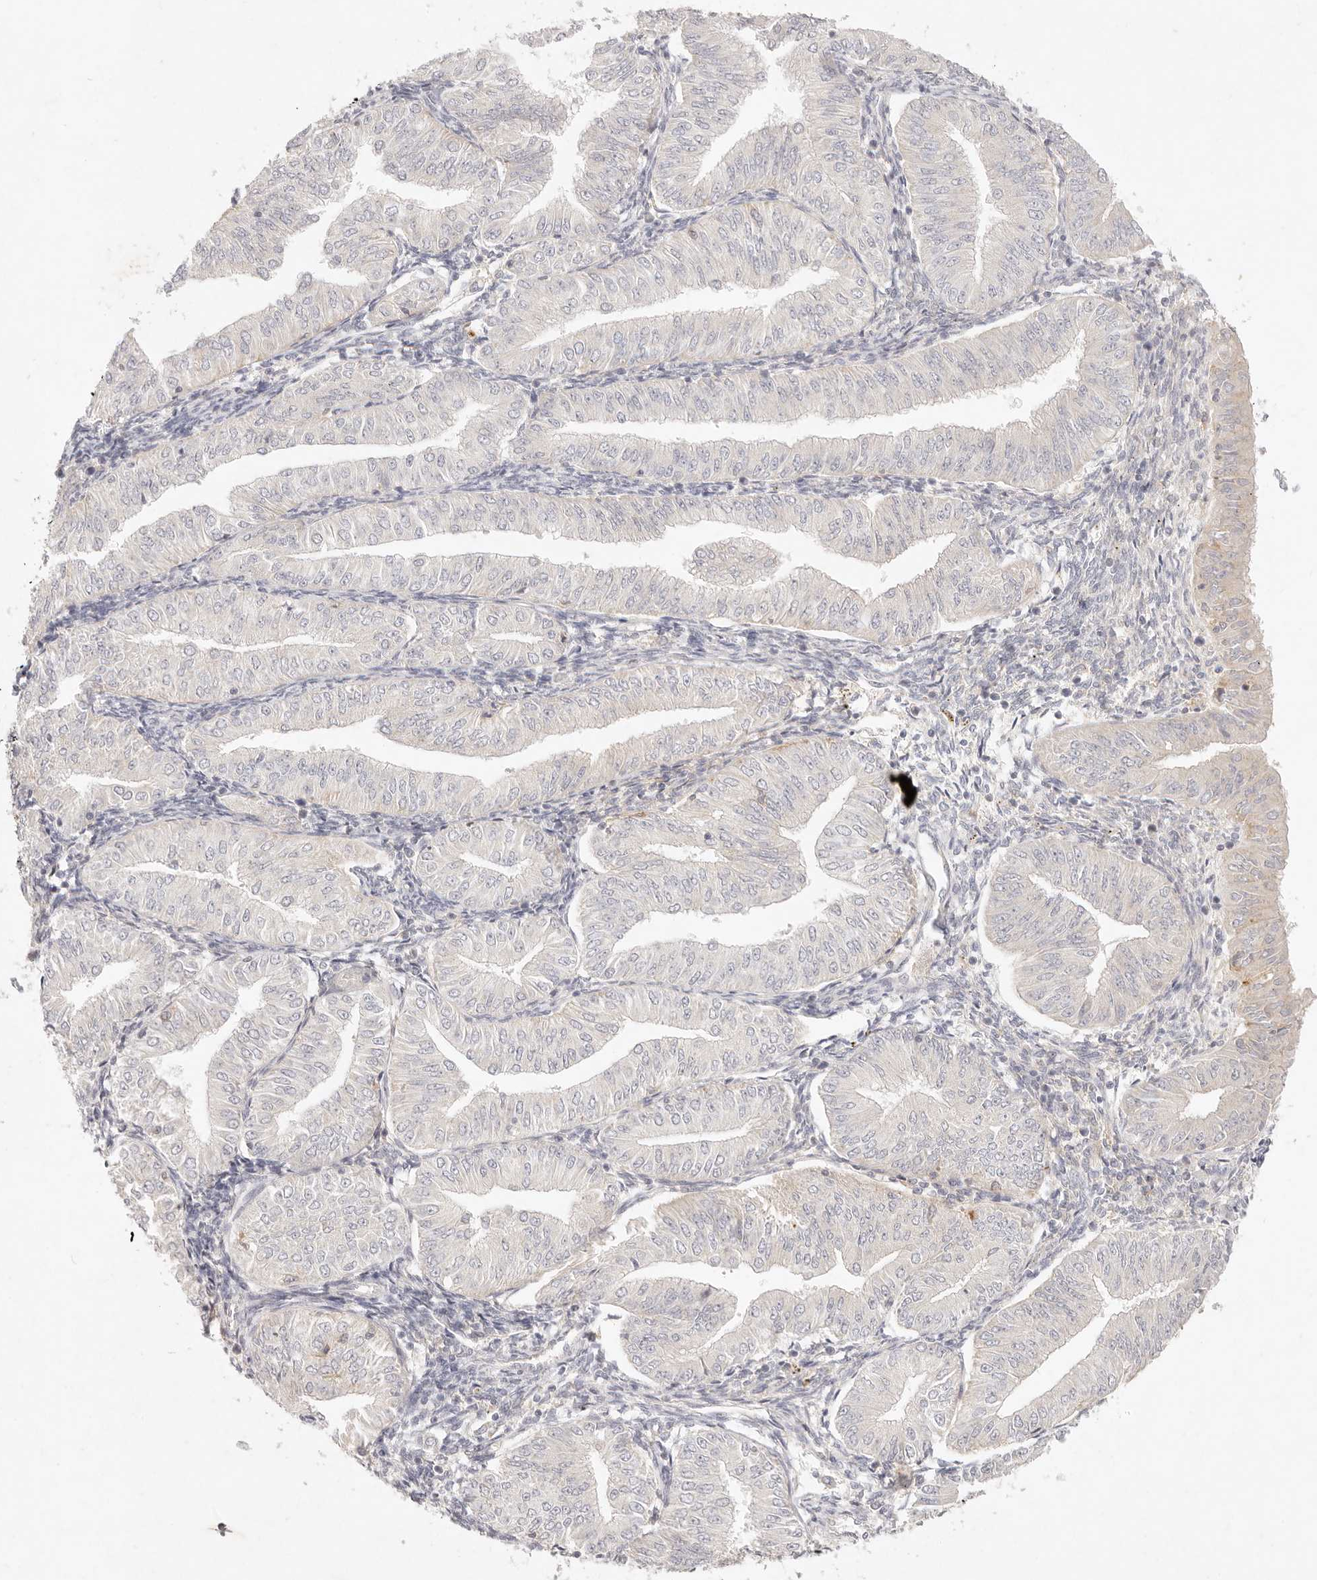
{"staining": {"intensity": "weak", "quantity": "<25%", "location": "cytoplasmic/membranous"}, "tissue": "endometrial cancer", "cell_type": "Tumor cells", "image_type": "cancer", "snomed": [{"axis": "morphology", "description": "Normal tissue, NOS"}, {"axis": "morphology", "description": "Adenocarcinoma, NOS"}, {"axis": "topography", "description": "Endometrium"}], "caption": "Immunohistochemistry (IHC) image of human endometrial cancer (adenocarcinoma) stained for a protein (brown), which exhibits no positivity in tumor cells.", "gene": "GPR84", "patient": {"sex": "female", "age": 53}}